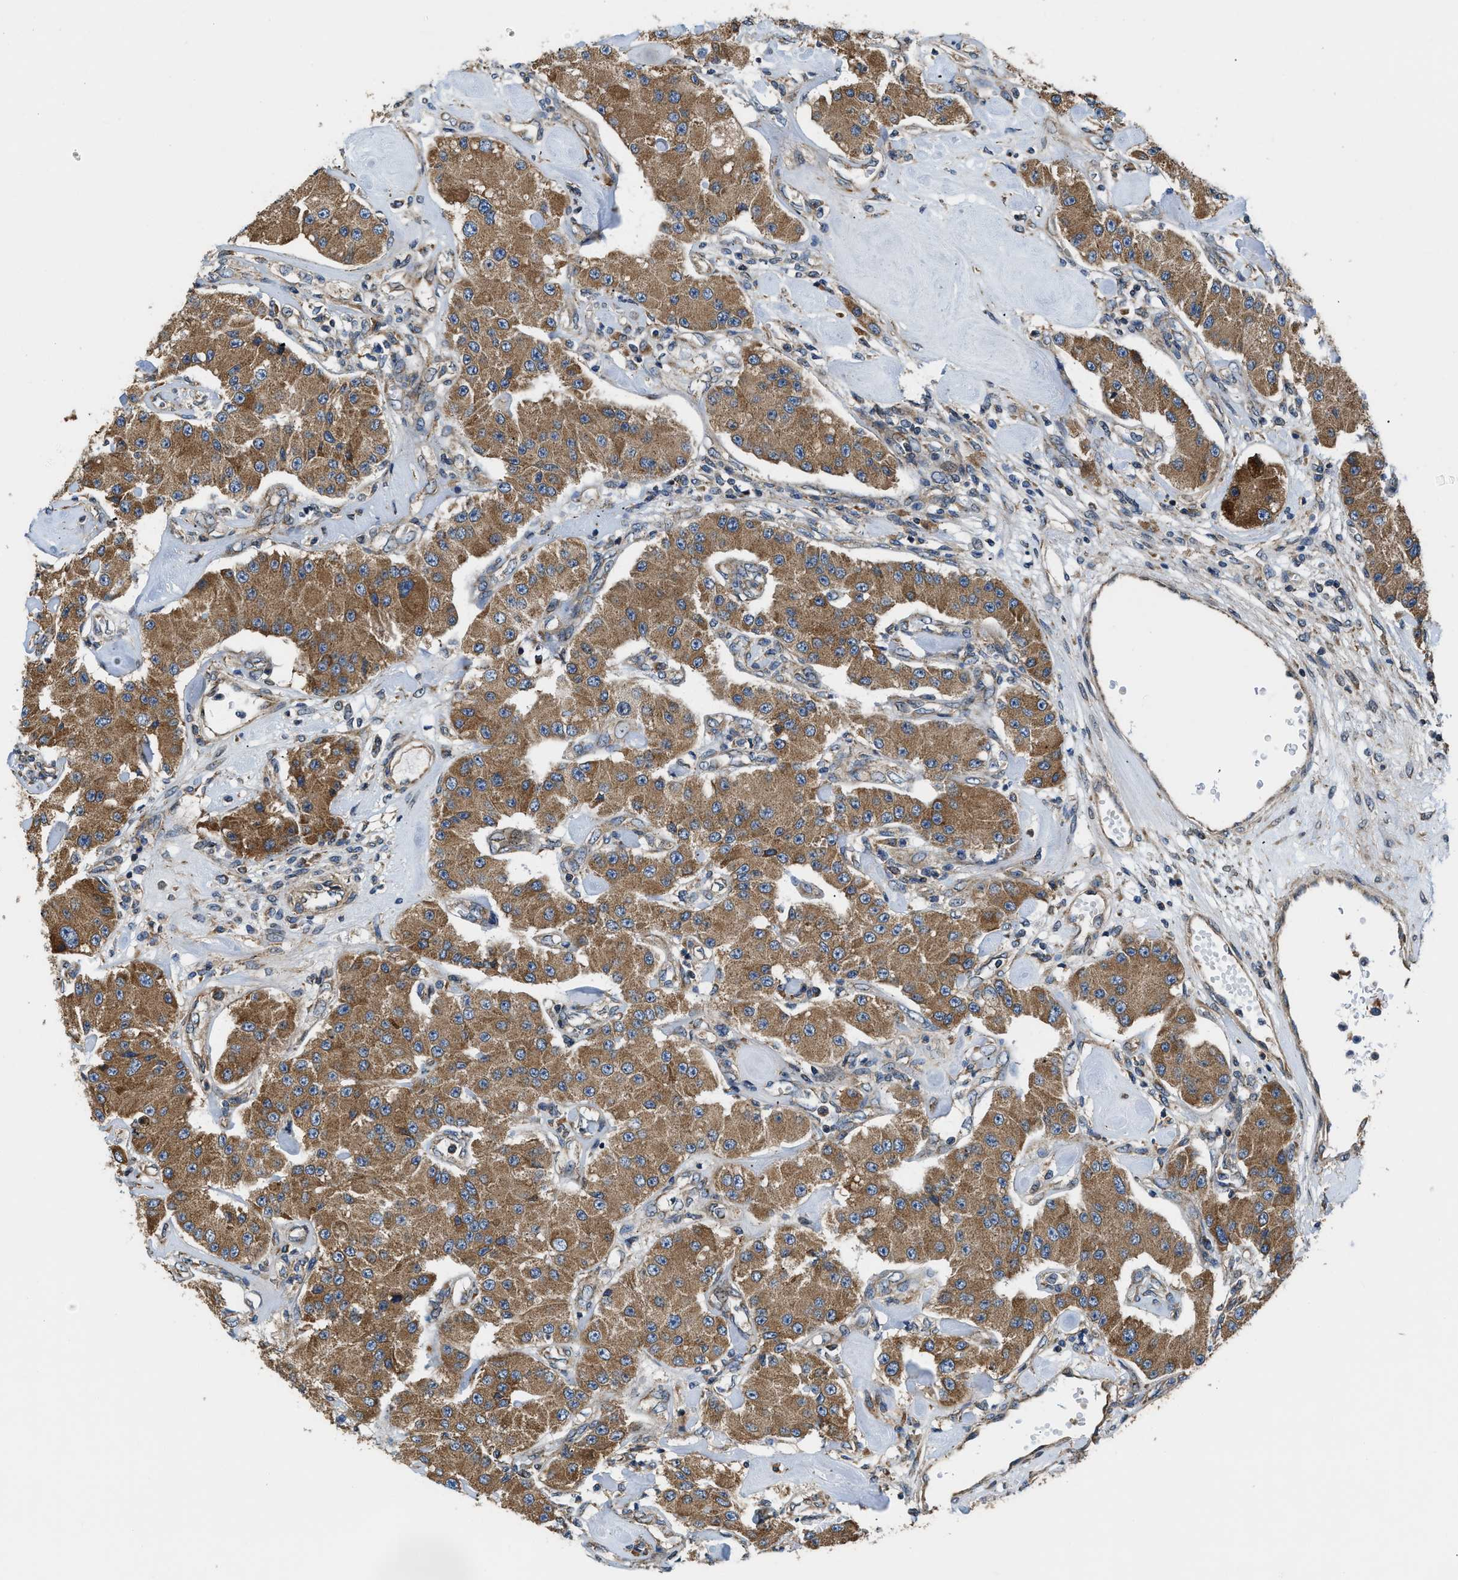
{"staining": {"intensity": "moderate", "quantity": ">75%", "location": "cytoplasmic/membranous"}, "tissue": "carcinoid", "cell_type": "Tumor cells", "image_type": "cancer", "snomed": [{"axis": "morphology", "description": "Carcinoid, malignant, NOS"}, {"axis": "topography", "description": "Pancreas"}], "caption": "The photomicrograph displays immunohistochemical staining of carcinoid (malignant). There is moderate cytoplasmic/membranous positivity is appreciated in approximately >75% of tumor cells.", "gene": "CEP128", "patient": {"sex": "male", "age": 41}}